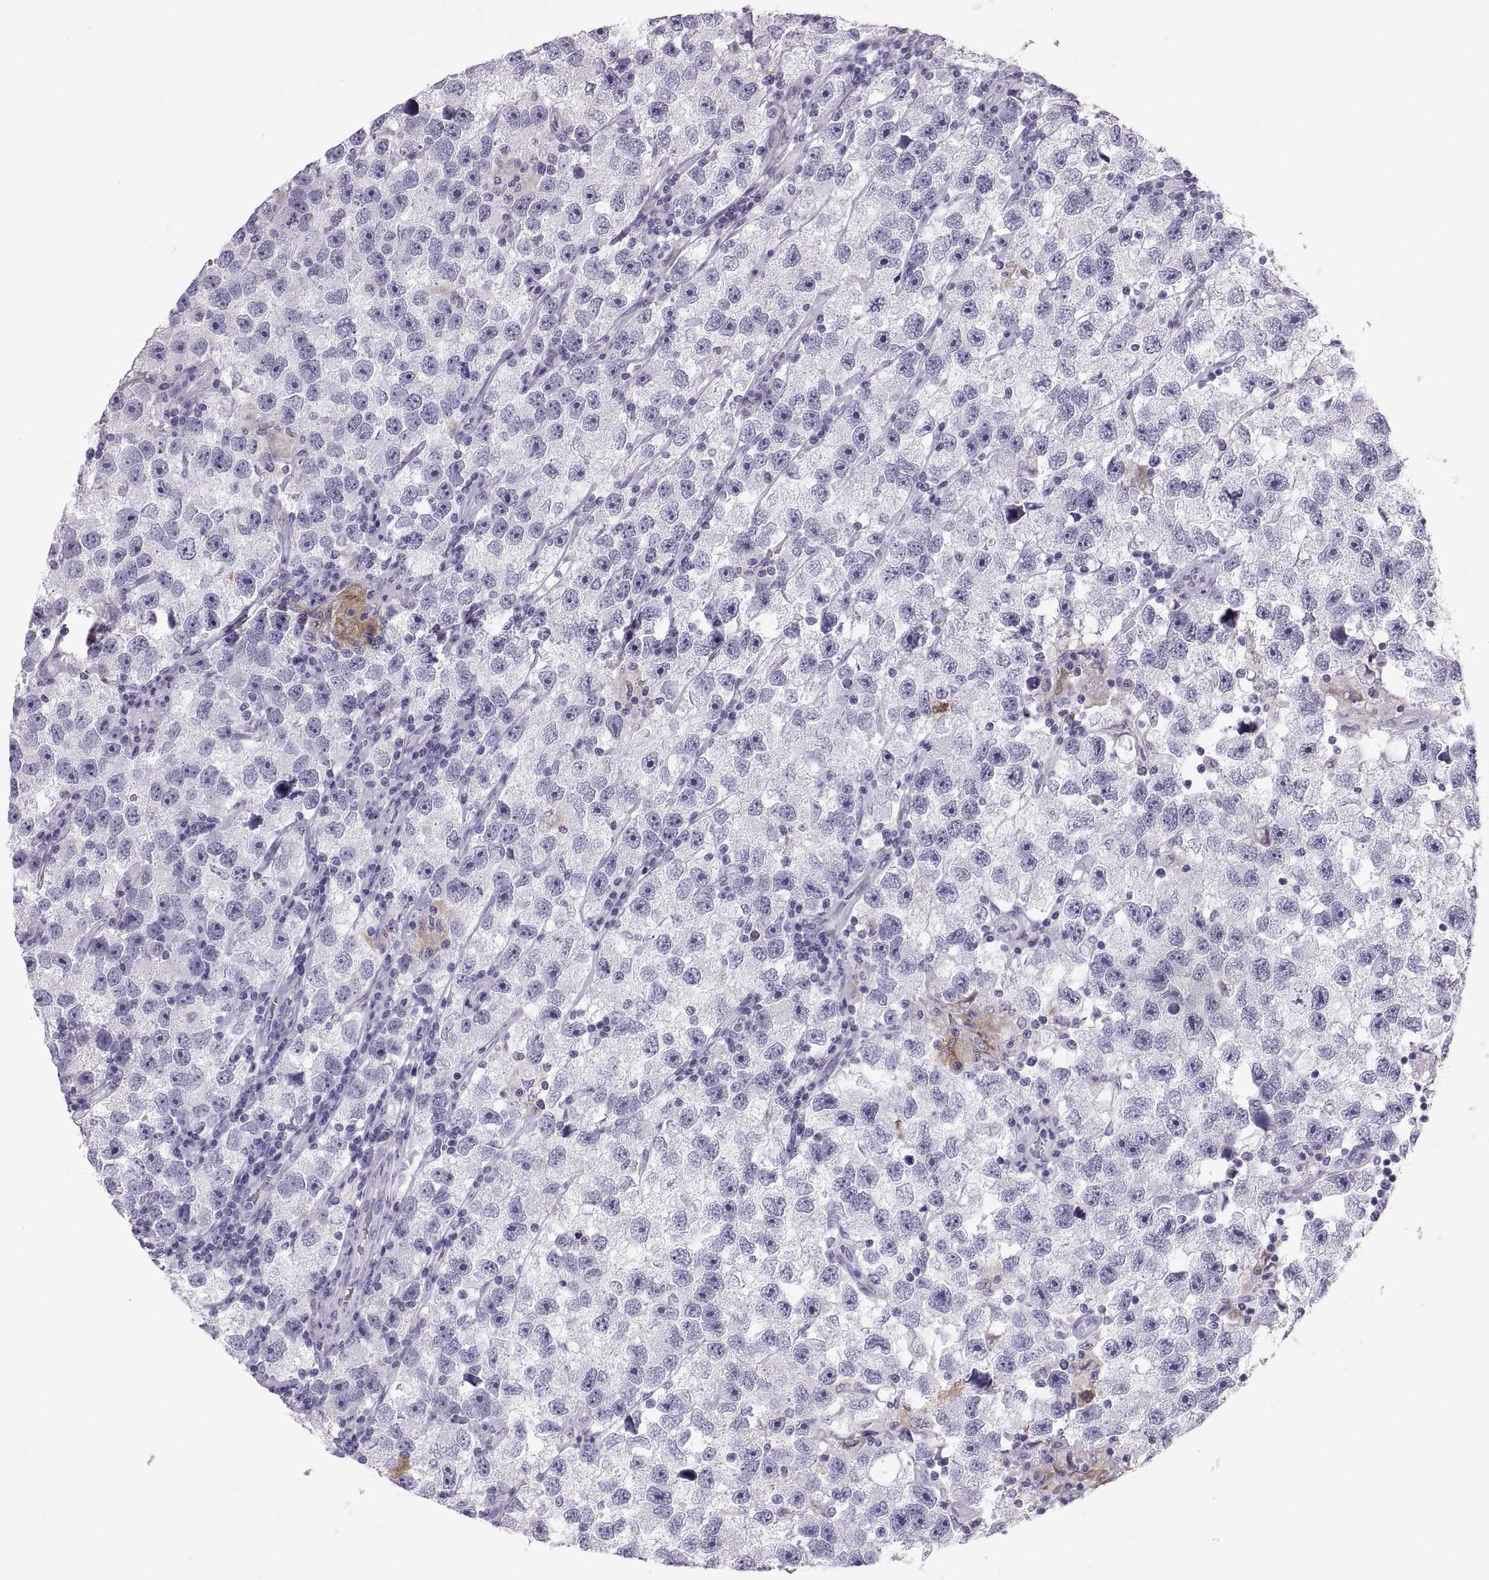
{"staining": {"intensity": "negative", "quantity": "none", "location": "none"}, "tissue": "testis cancer", "cell_type": "Tumor cells", "image_type": "cancer", "snomed": [{"axis": "morphology", "description": "Seminoma, NOS"}, {"axis": "topography", "description": "Testis"}], "caption": "Micrograph shows no protein staining in tumor cells of seminoma (testis) tissue.", "gene": "SLC22A6", "patient": {"sex": "male", "age": 26}}